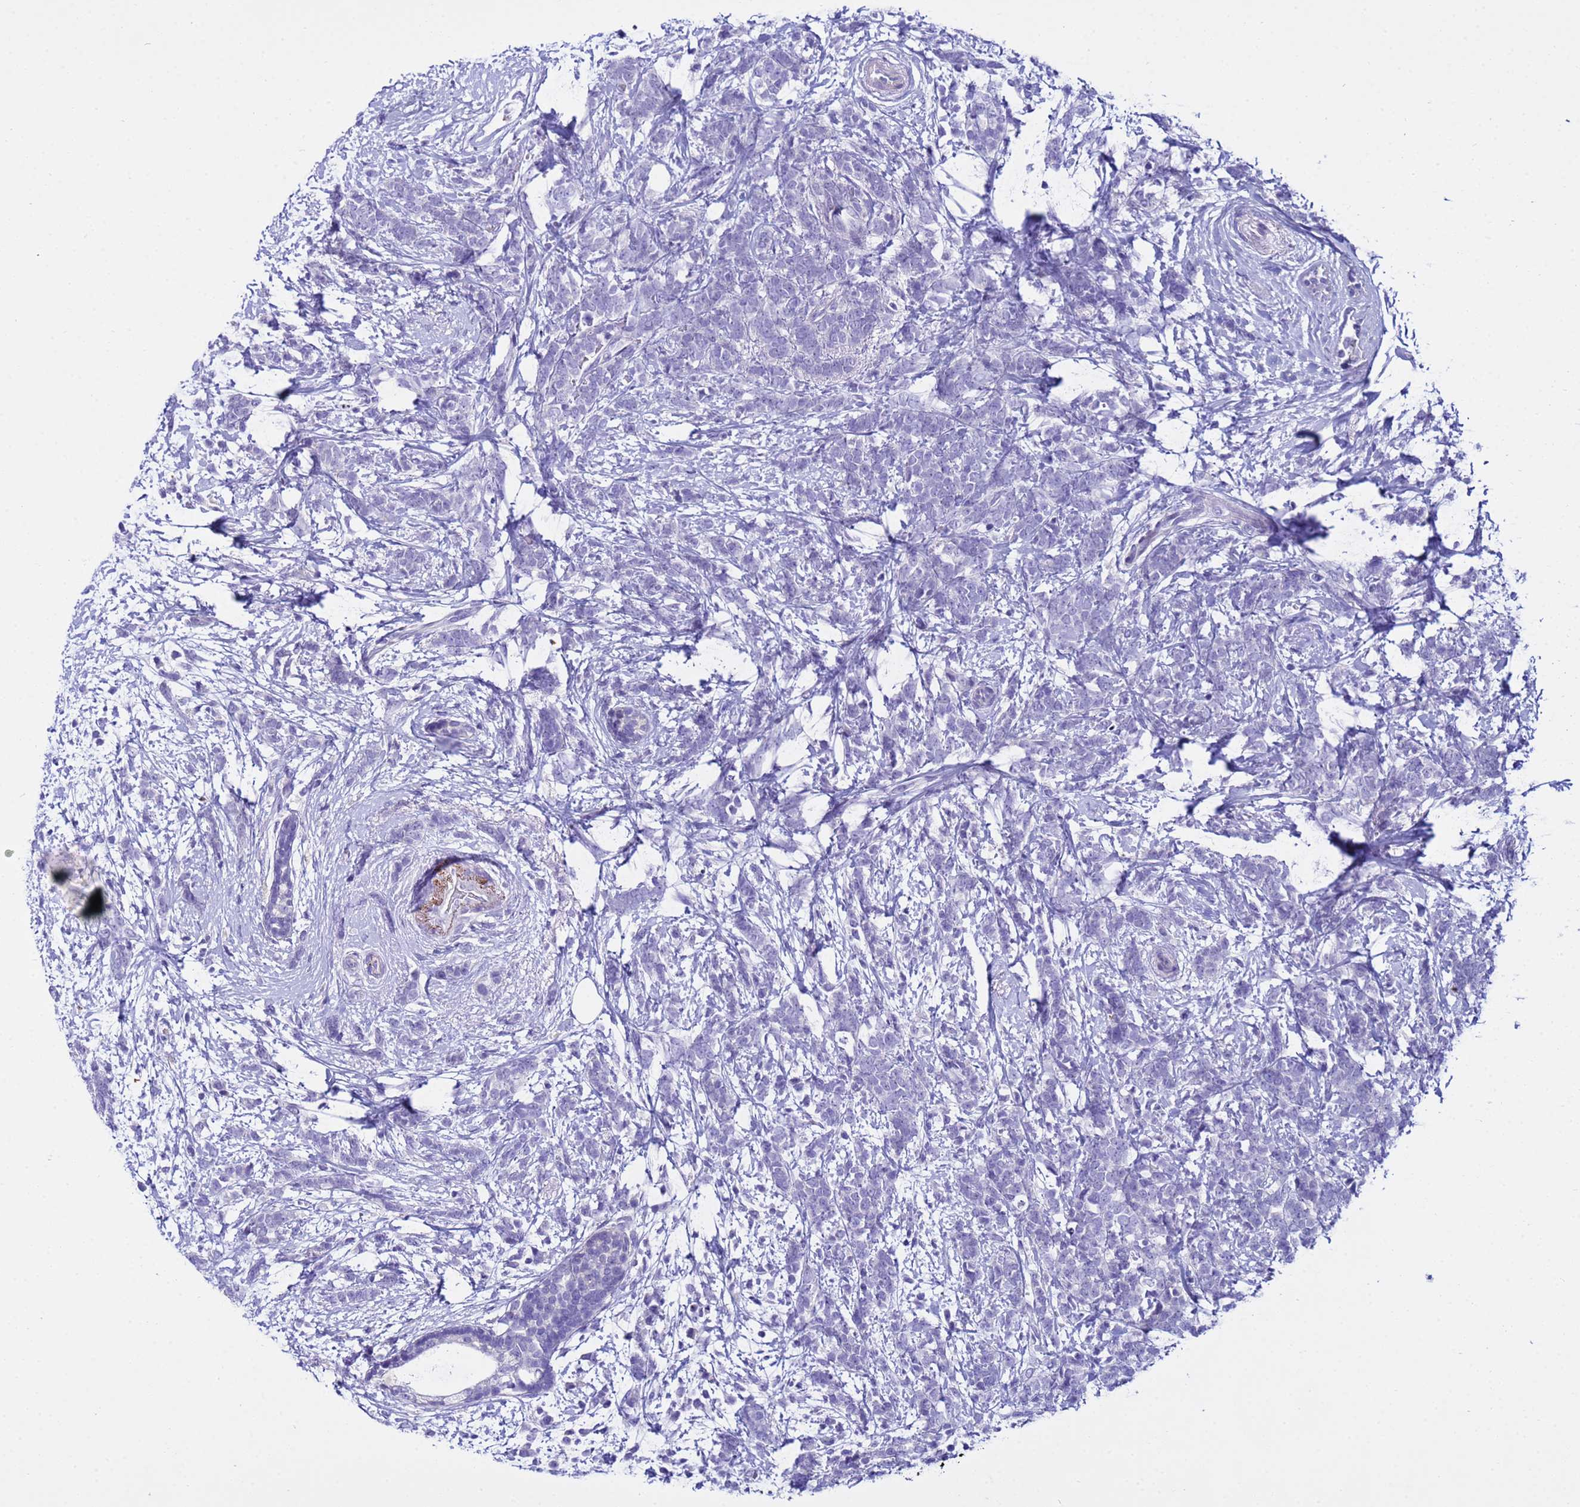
{"staining": {"intensity": "negative", "quantity": "none", "location": "none"}, "tissue": "breast cancer", "cell_type": "Tumor cells", "image_type": "cancer", "snomed": [{"axis": "morphology", "description": "Lobular carcinoma"}, {"axis": "topography", "description": "Breast"}], "caption": "Immunohistochemistry (IHC) image of neoplastic tissue: human lobular carcinoma (breast) stained with DAB exhibits no significant protein staining in tumor cells.", "gene": "IGSF11", "patient": {"sex": "female", "age": 58}}